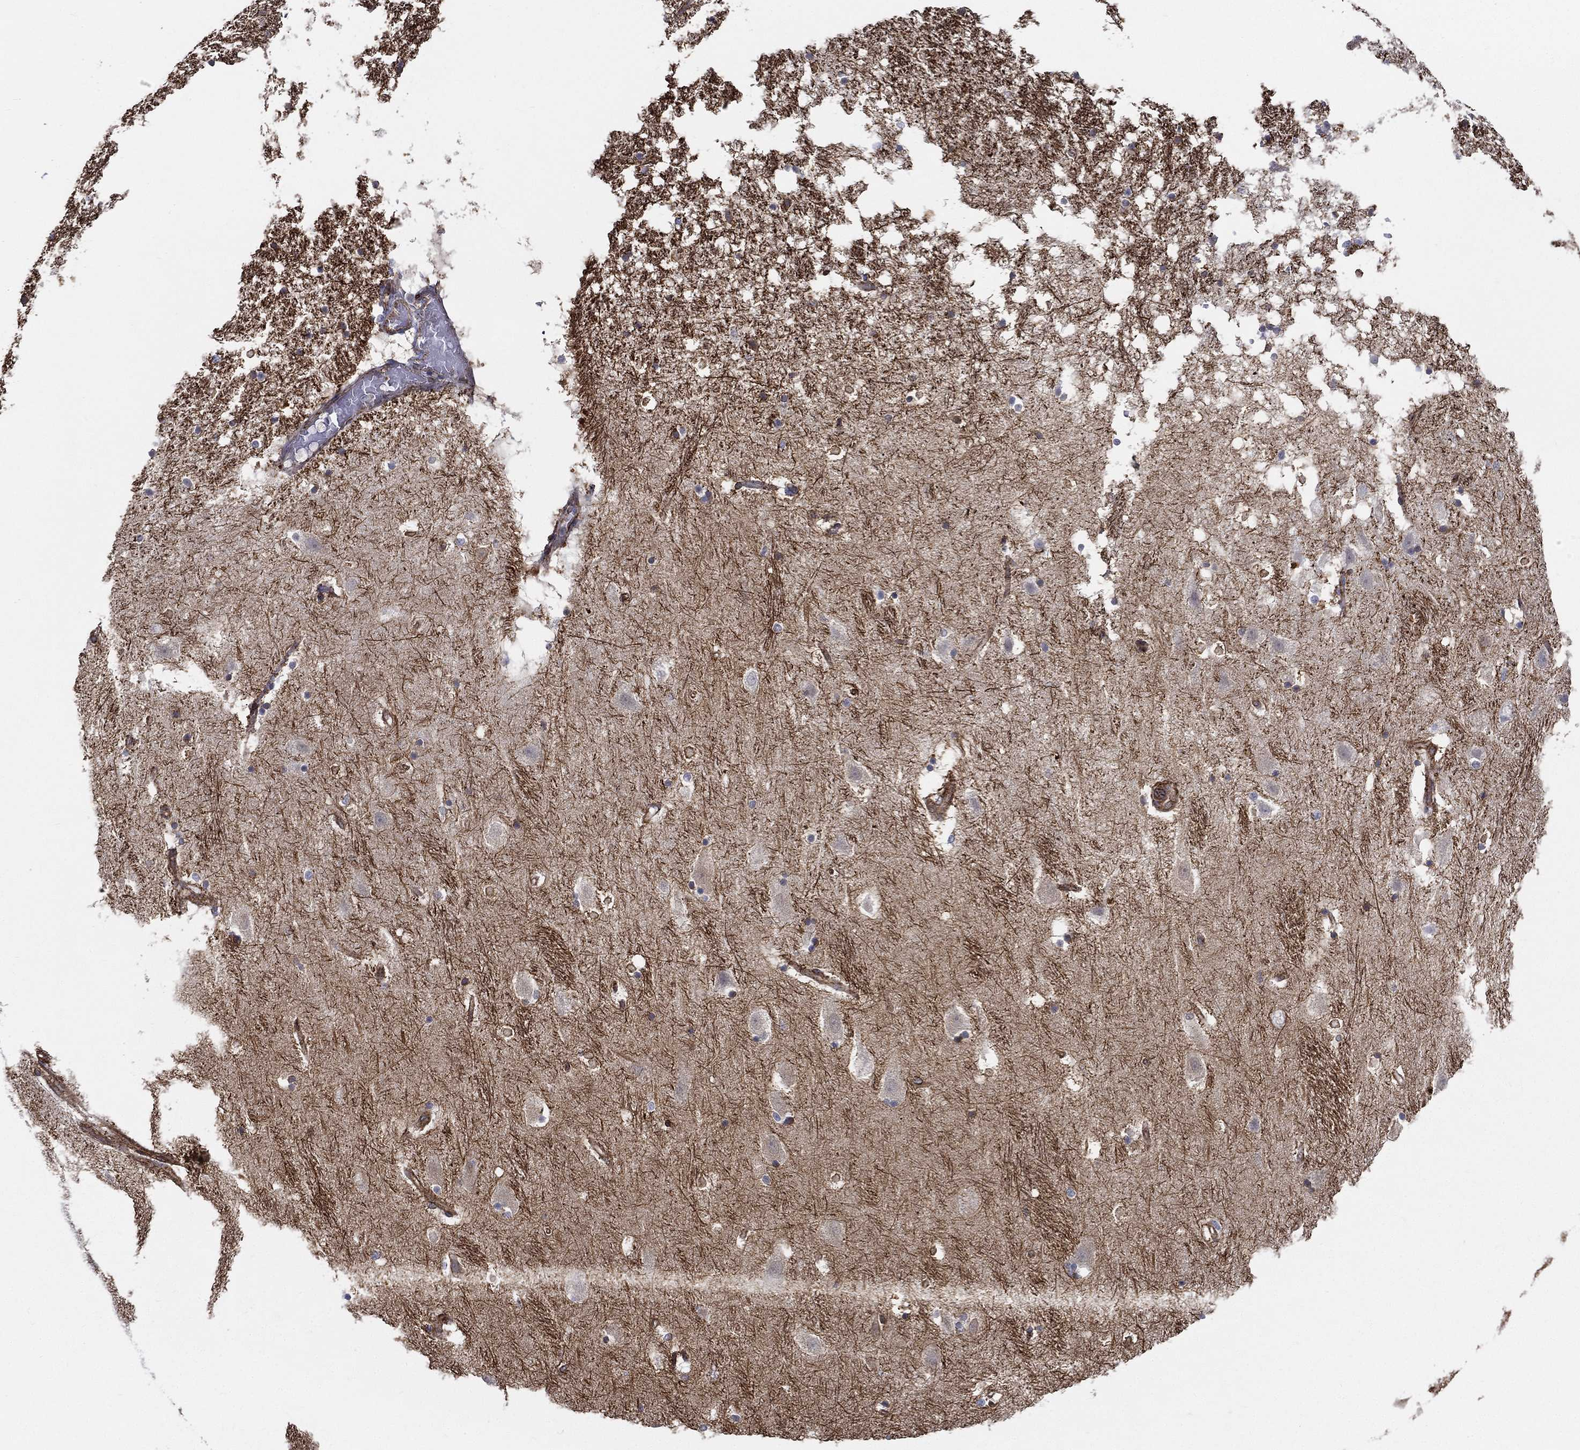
{"staining": {"intensity": "negative", "quantity": "none", "location": "none"}, "tissue": "hippocampus", "cell_type": "Glial cells", "image_type": "normal", "snomed": [{"axis": "morphology", "description": "Normal tissue, NOS"}, {"axis": "topography", "description": "Hippocampus"}], "caption": "High magnification brightfield microscopy of benign hippocampus stained with DAB (3,3'-diaminobenzidine) (brown) and counterstained with hematoxylin (blue): glial cells show no significant expression.", "gene": "LRRC56", "patient": {"sex": "male", "age": 49}}